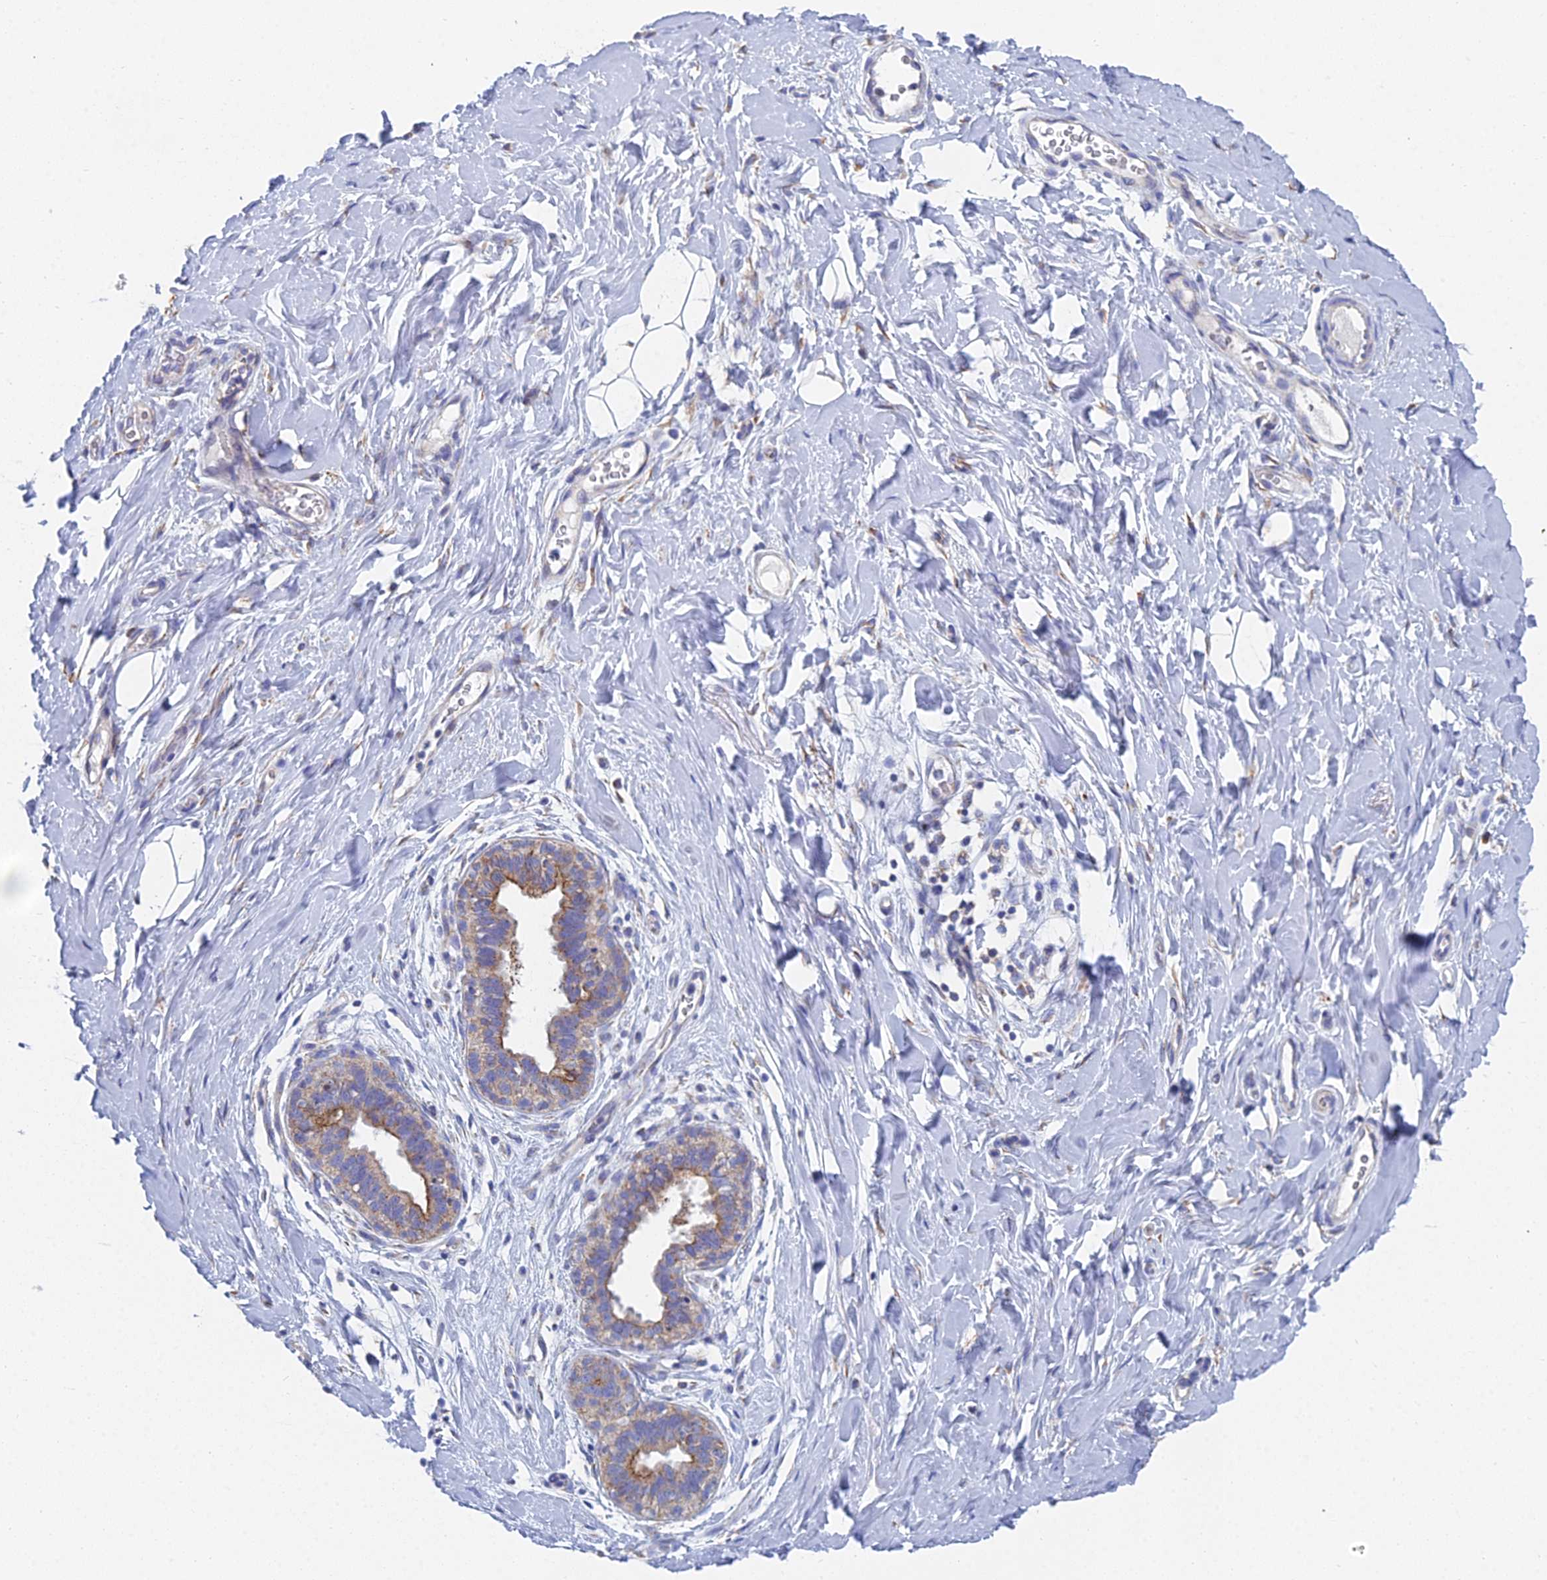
{"staining": {"intensity": "negative", "quantity": "none", "location": "none"}, "tissue": "adipose tissue", "cell_type": "Adipocytes", "image_type": "normal", "snomed": [{"axis": "morphology", "description": "Normal tissue, NOS"}, {"axis": "topography", "description": "Breast"}], "caption": "This is an immunohistochemistry (IHC) photomicrograph of benign adipose tissue. There is no expression in adipocytes.", "gene": "CRACR2B", "patient": {"sex": "female", "age": 26}}